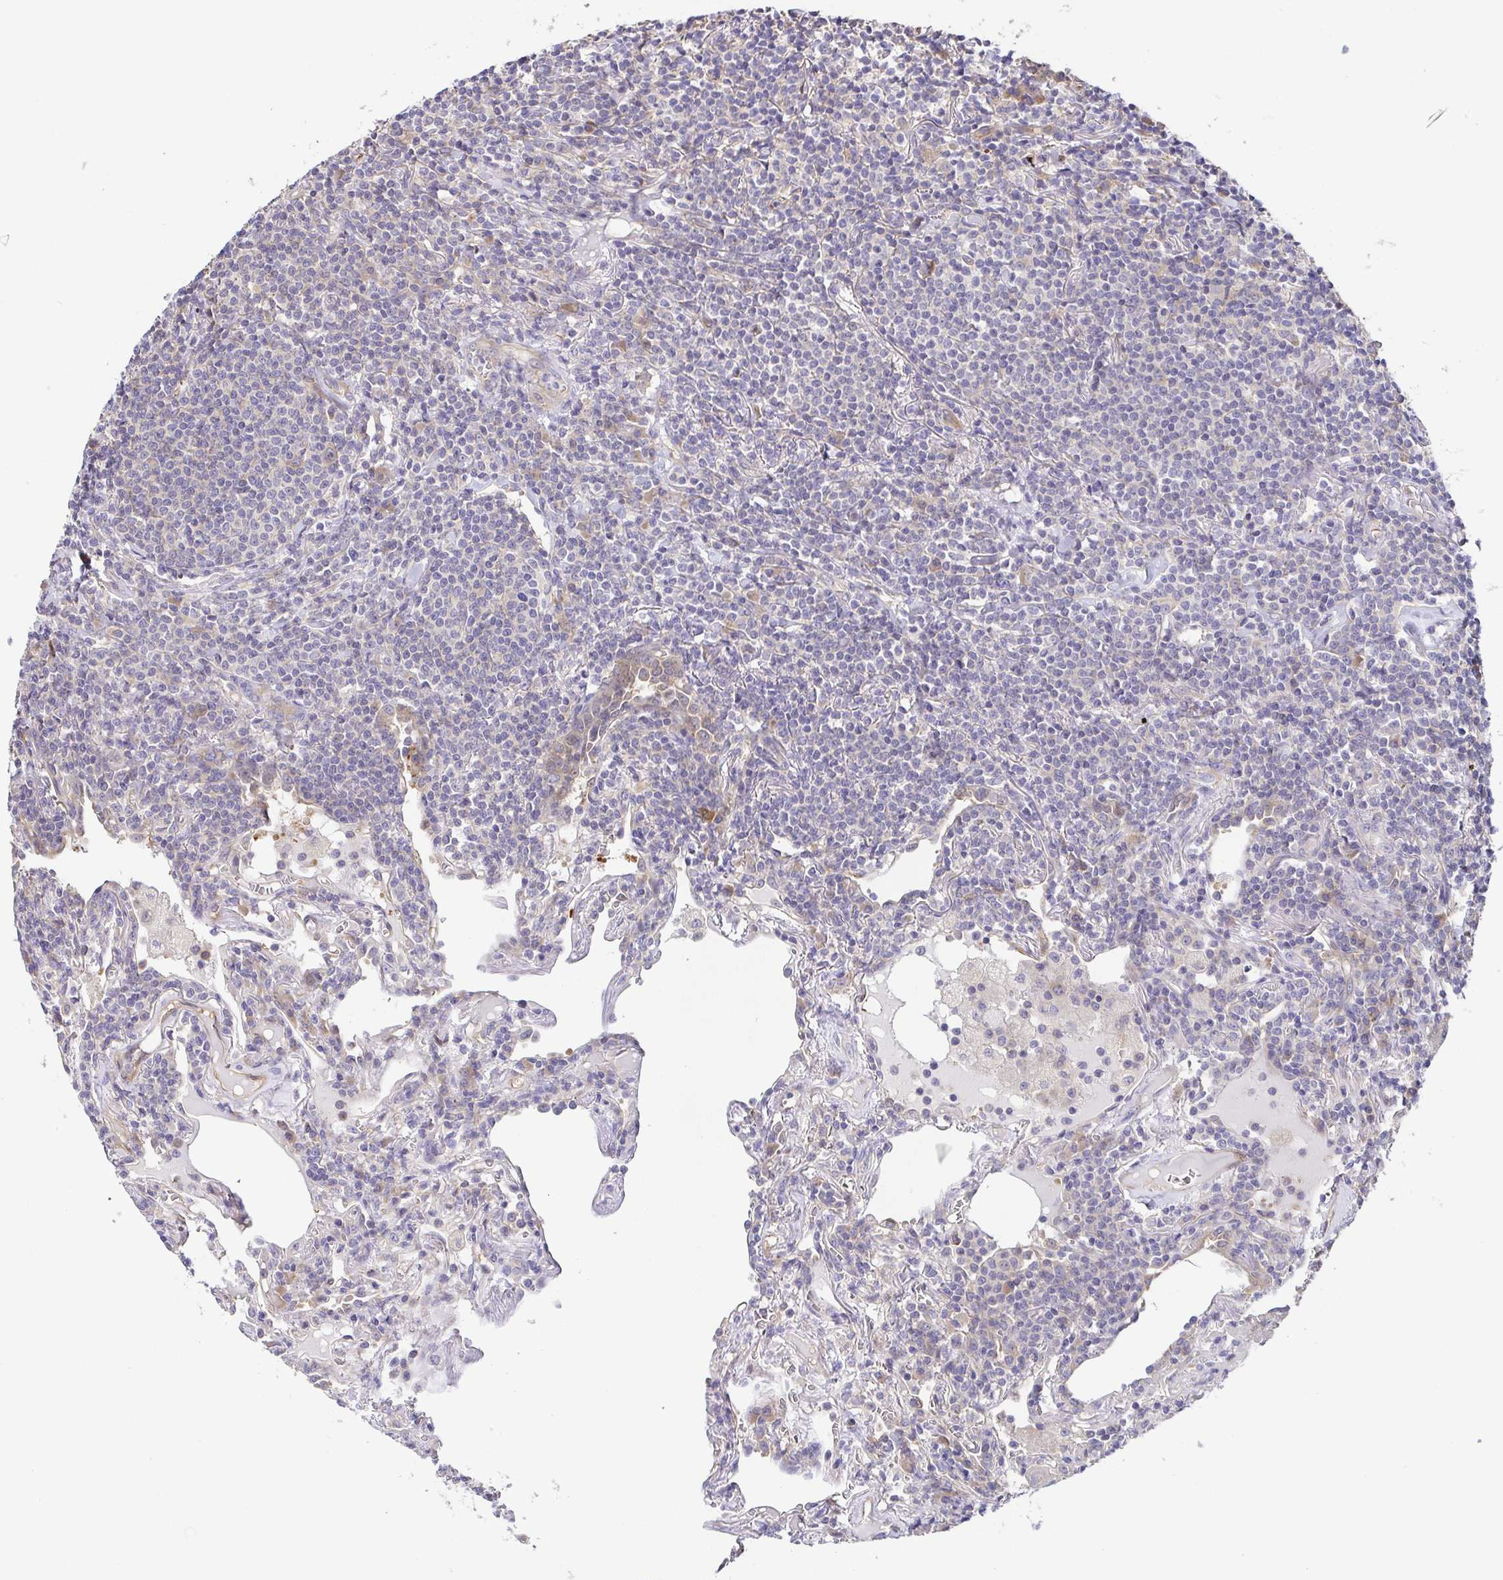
{"staining": {"intensity": "negative", "quantity": "none", "location": "none"}, "tissue": "lymphoma", "cell_type": "Tumor cells", "image_type": "cancer", "snomed": [{"axis": "morphology", "description": "Malignant lymphoma, non-Hodgkin's type, Low grade"}, {"axis": "topography", "description": "Lung"}], "caption": "Tumor cells show no significant protein positivity in malignant lymphoma, non-Hodgkin's type (low-grade).", "gene": "EIF3D", "patient": {"sex": "female", "age": 71}}